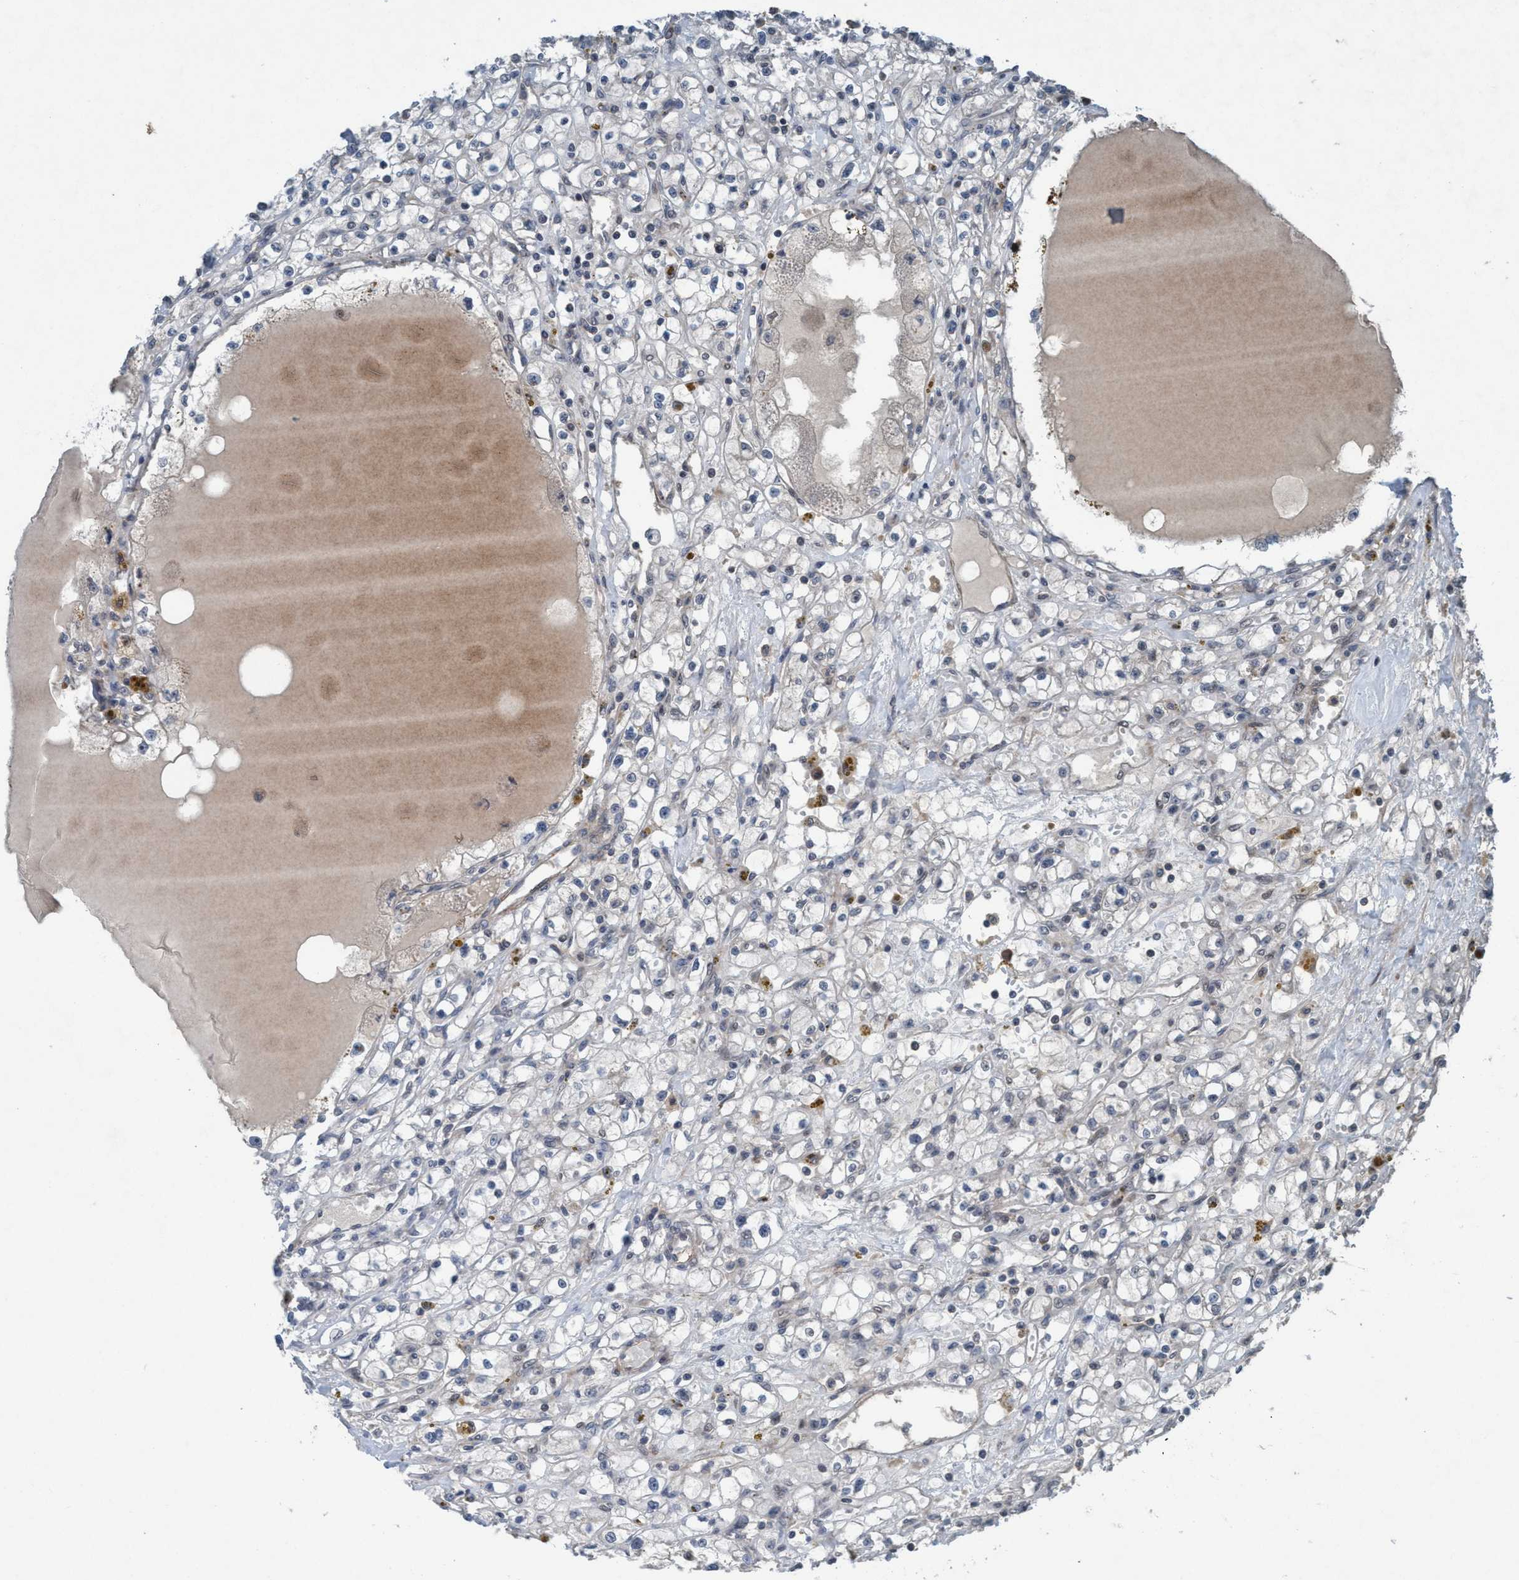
{"staining": {"intensity": "negative", "quantity": "none", "location": "none"}, "tissue": "renal cancer", "cell_type": "Tumor cells", "image_type": "cancer", "snomed": [{"axis": "morphology", "description": "Adenocarcinoma, NOS"}, {"axis": "topography", "description": "Kidney"}], "caption": "Immunohistochemical staining of renal cancer (adenocarcinoma) exhibits no significant positivity in tumor cells. The staining was performed using DAB to visualize the protein expression in brown, while the nuclei were stained in blue with hematoxylin (Magnification: 20x).", "gene": "NISCH", "patient": {"sex": "male", "age": 56}}